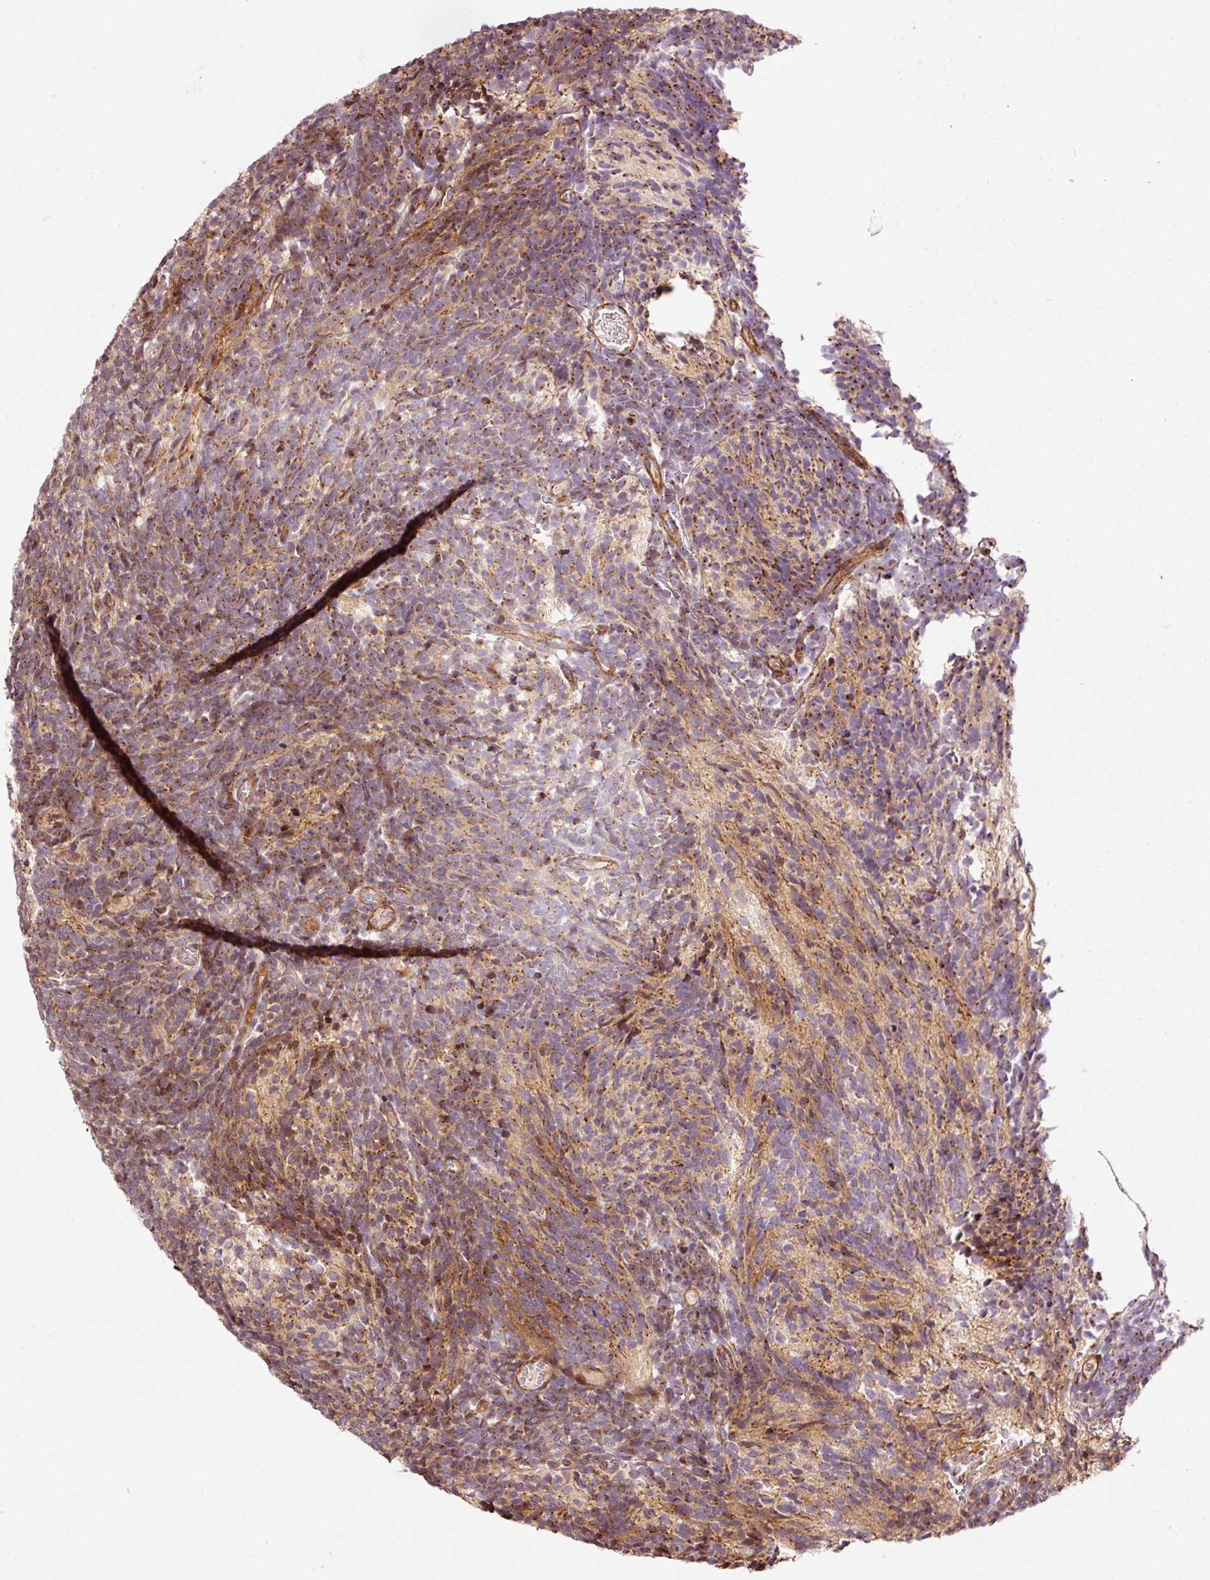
{"staining": {"intensity": "moderate", "quantity": ">75%", "location": "cytoplasmic/membranous"}, "tissue": "glioma", "cell_type": "Tumor cells", "image_type": "cancer", "snomed": [{"axis": "morphology", "description": "Glioma, malignant, Low grade"}, {"axis": "topography", "description": "Brain"}], "caption": "Malignant glioma (low-grade) tissue shows moderate cytoplasmic/membranous staining in about >75% of tumor cells, visualized by immunohistochemistry. (Stains: DAB in brown, nuclei in blue, Microscopy: brightfield microscopy at high magnification).", "gene": "PPP1R14B", "patient": {"sex": "female", "age": 1}}